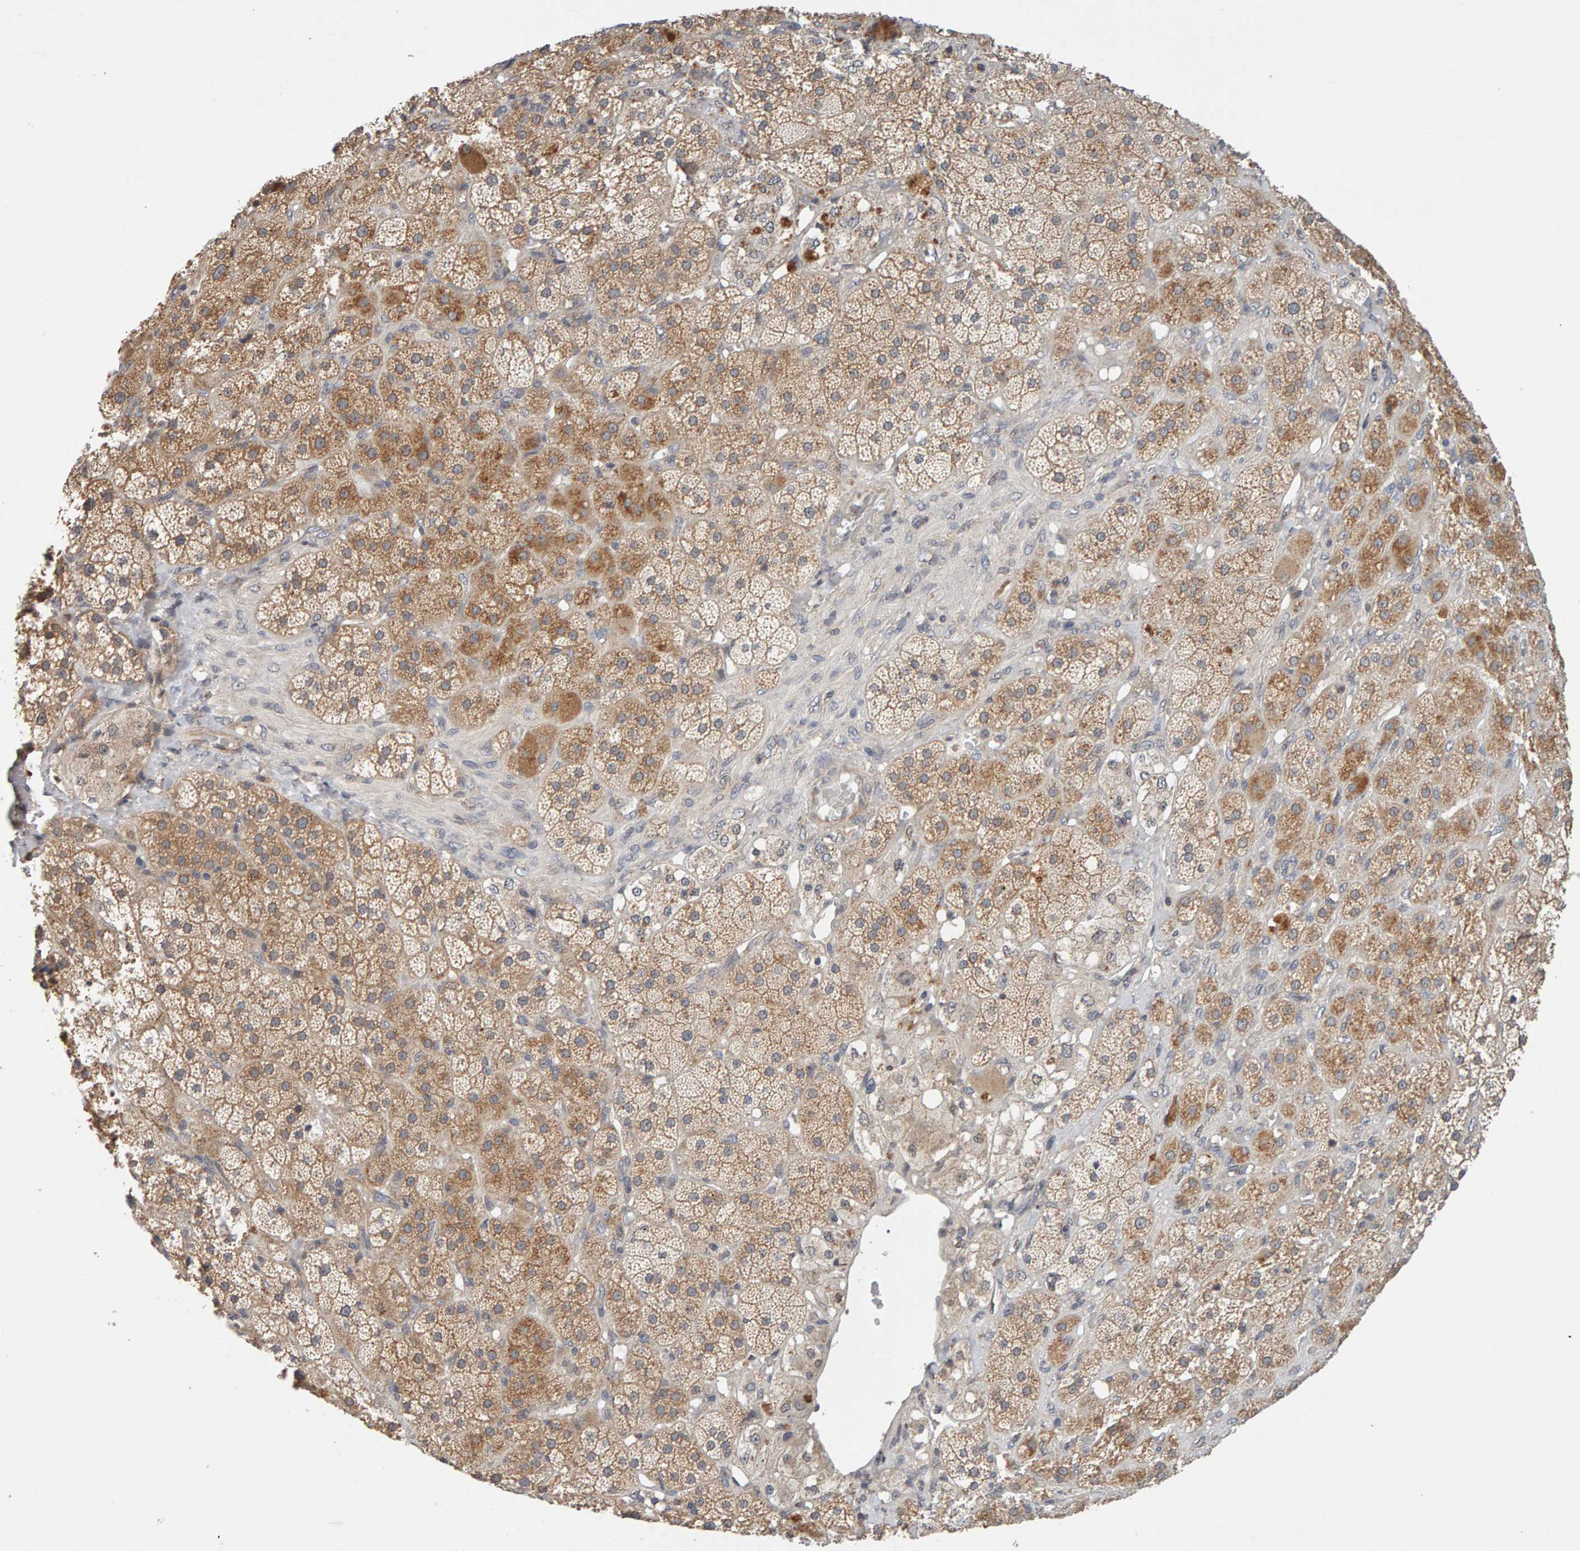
{"staining": {"intensity": "moderate", "quantity": ">75%", "location": "cytoplasmic/membranous"}, "tissue": "adrenal gland", "cell_type": "Glandular cells", "image_type": "normal", "snomed": [{"axis": "morphology", "description": "Normal tissue, NOS"}, {"axis": "topography", "description": "Adrenal gland"}], "caption": "Immunohistochemistry (DAB (3,3'-diaminobenzidine)) staining of benign adrenal gland reveals moderate cytoplasmic/membranous protein positivity in about >75% of glandular cells. (Stains: DAB (3,3'-diaminobenzidine) in brown, nuclei in blue, Microscopy: brightfield microscopy at high magnification).", "gene": "DNAJC7", "patient": {"sex": "male", "age": 57}}